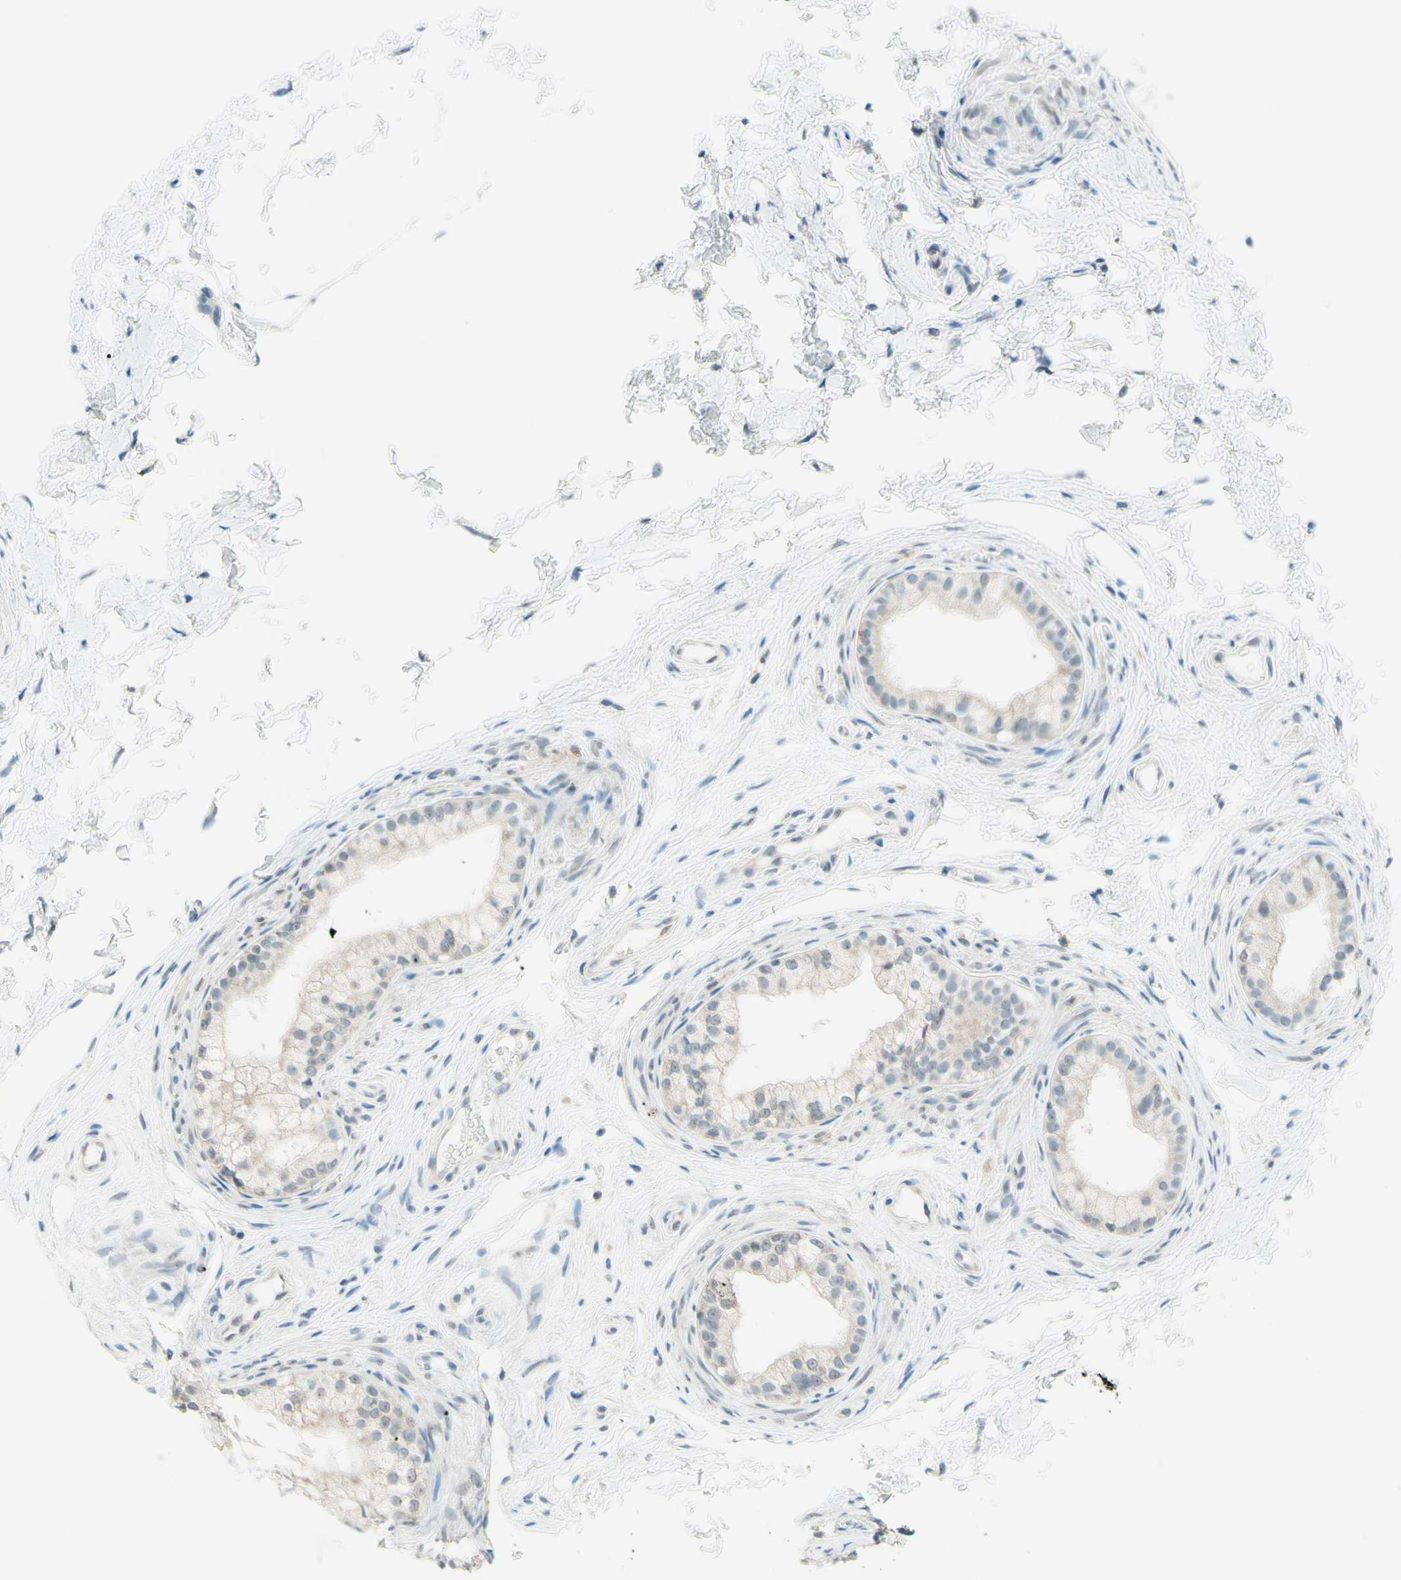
{"staining": {"intensity": "weak", "quantity": "<25%", "location": "cytoplasmic/membranous"}, "tissue": "epididymis", "cell_type": "Glandular cells", "image_type": "normal", "snomed": [{"axis": "morphology", "description": "Normal tissue, NOS"}, {"axis": "topography", "description": "Epididymis"}], "caption": "Protein analysis of benign epididymis reveals no significant expression in glandular cells. Brightfield microscopy of immunohistochemistry (IHC) stained with DAB (brown) and hematoxylin (blue), captured at high magnification.", "gene": "JPH1", "patient": {"sex": "male", "age": 56}}